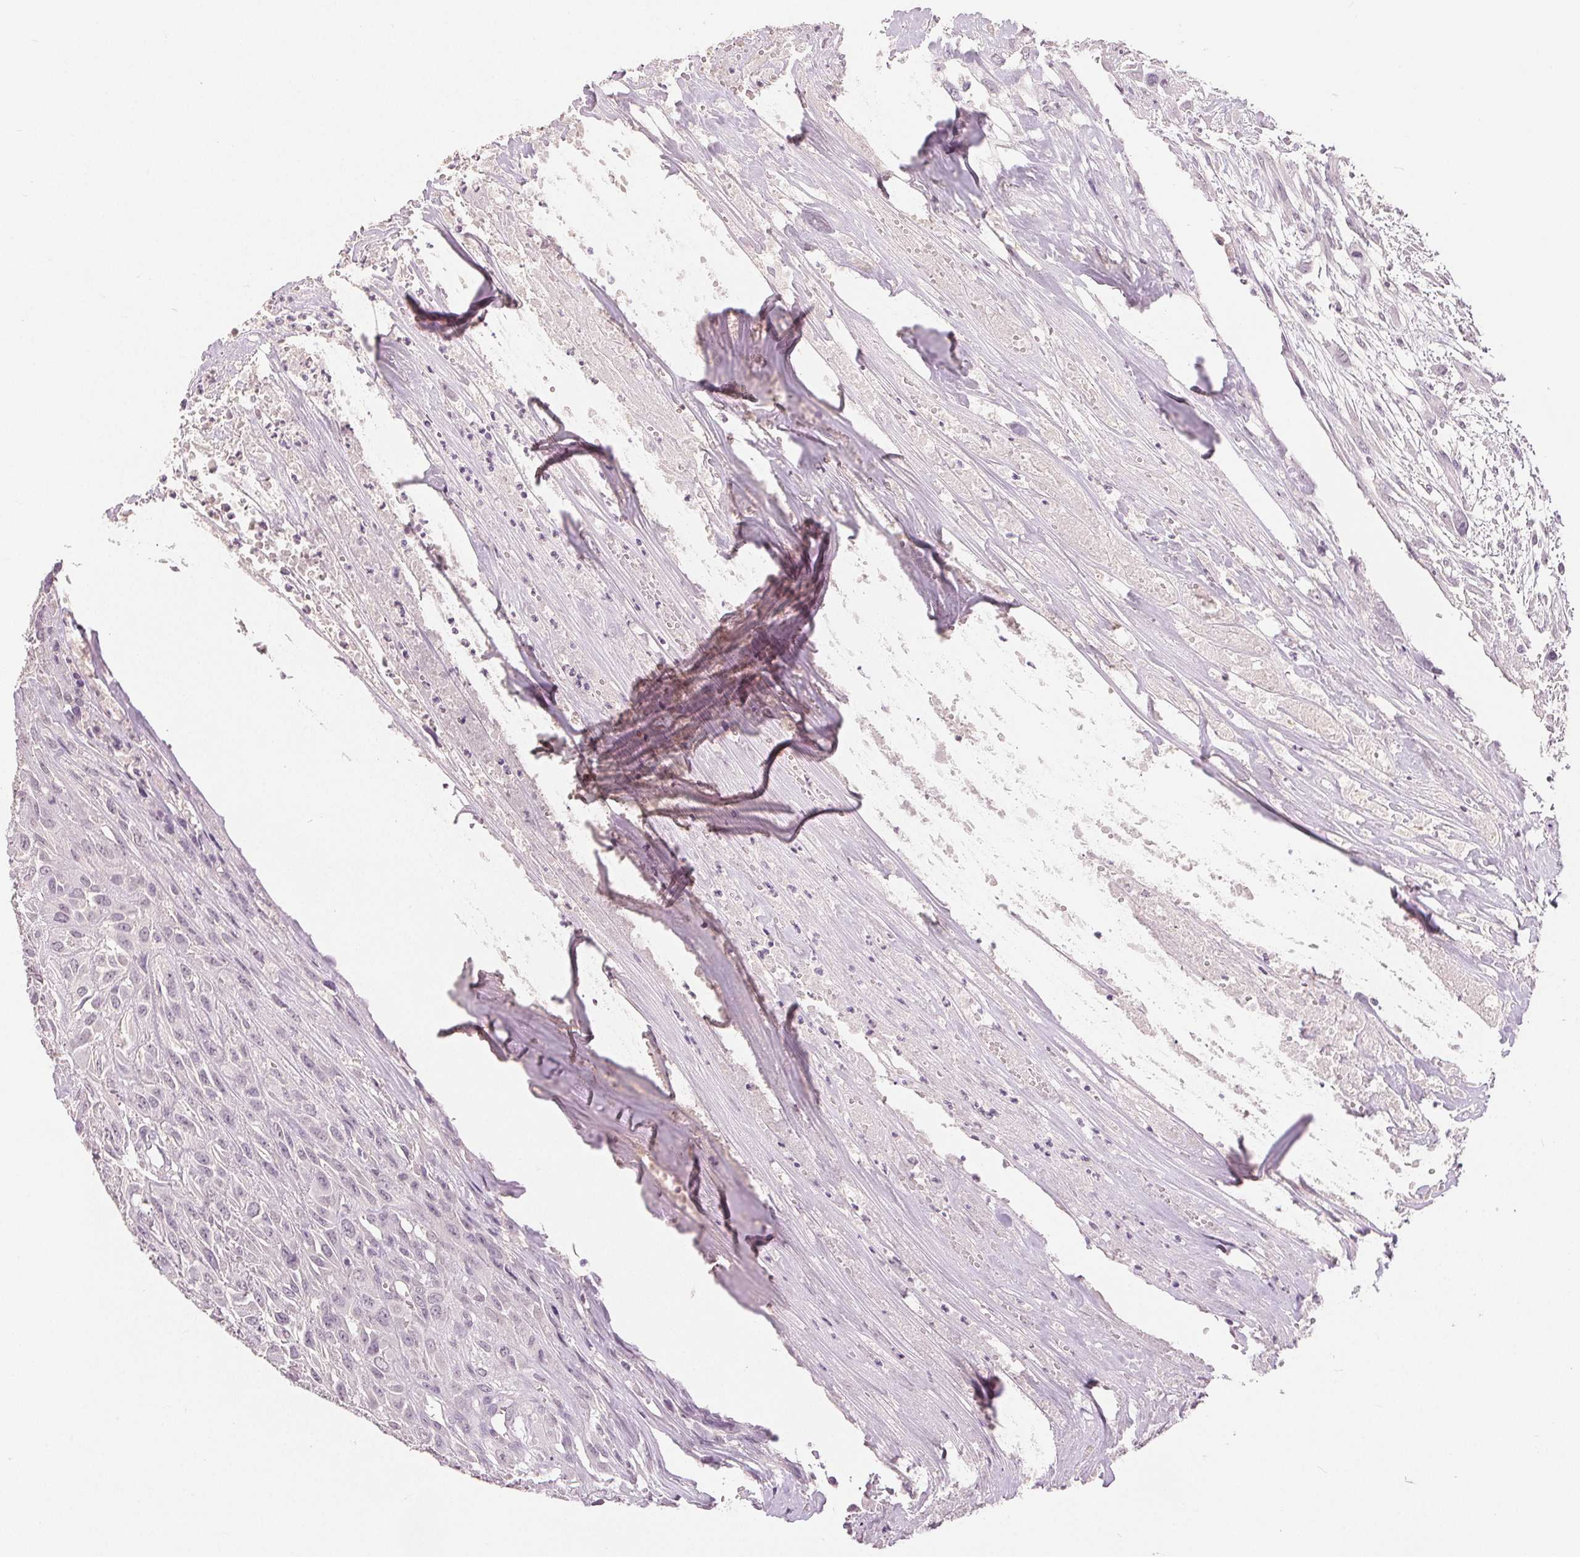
{"staining": {"intensity": "negative", "quantity": "none", "location": "none"}, "tissue": "urothelial cancer", "cell_type": "Tumor cells", "image_type": "cancer", "snomed": [{"axis": "morphology", "description": "Urothelial carcinoma, High grade"}, {"axis": "topography", "description": "Urinary bladder"}], "caption": "Immunohistochemistry image of neoplastic tissue: human urothelial cancer stained with DAB (3,3'-diaminobenzidine) demonstrates no significant protein staining in tumor cells. (DAB (3,3'-diaminobenzidine) IHC with hematoxylin counter stain).", "gene": "SLC27A5", "patient": {"sex": "male", "age": 67}}